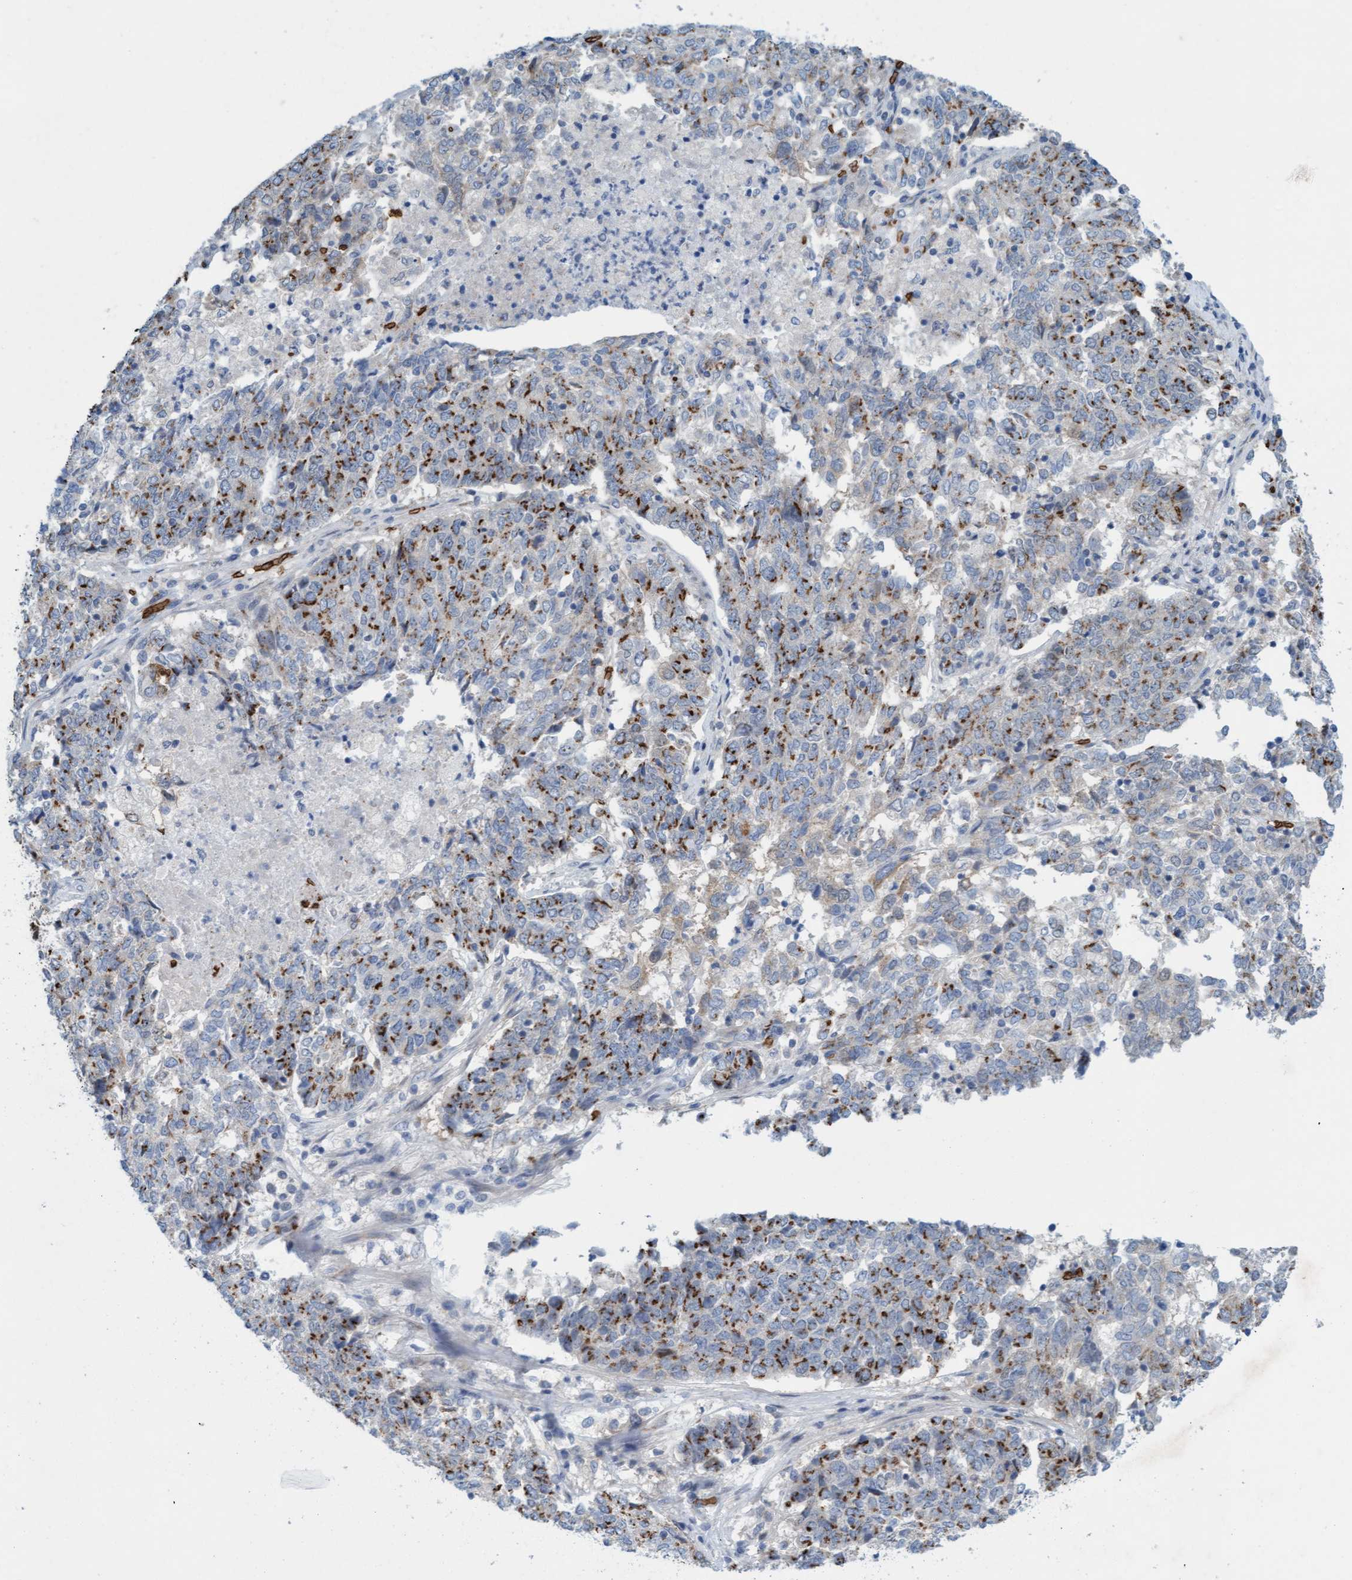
{"staining": {"intensity": "strong", "quantity": "25%-75%", "location": "cytoplasmic/membranous"}, "tissue": "endometrial cancer", "cell_type": "Tumor cells", "image_type": "cancer", "snomed": [{"axis": "morphology", "description": "Adenocarcinoma, NOS"}, {"axis": "topography", "description": "Endometrium"}], "caption": "IHC of endometrial adenocarcinoma displays high levels of strong cytoplasmic/membranous positivity in approximately 25%-75% of tumor cells.", "gene": "SPEM2", "patient": {"sex": "female", "age": 80}}